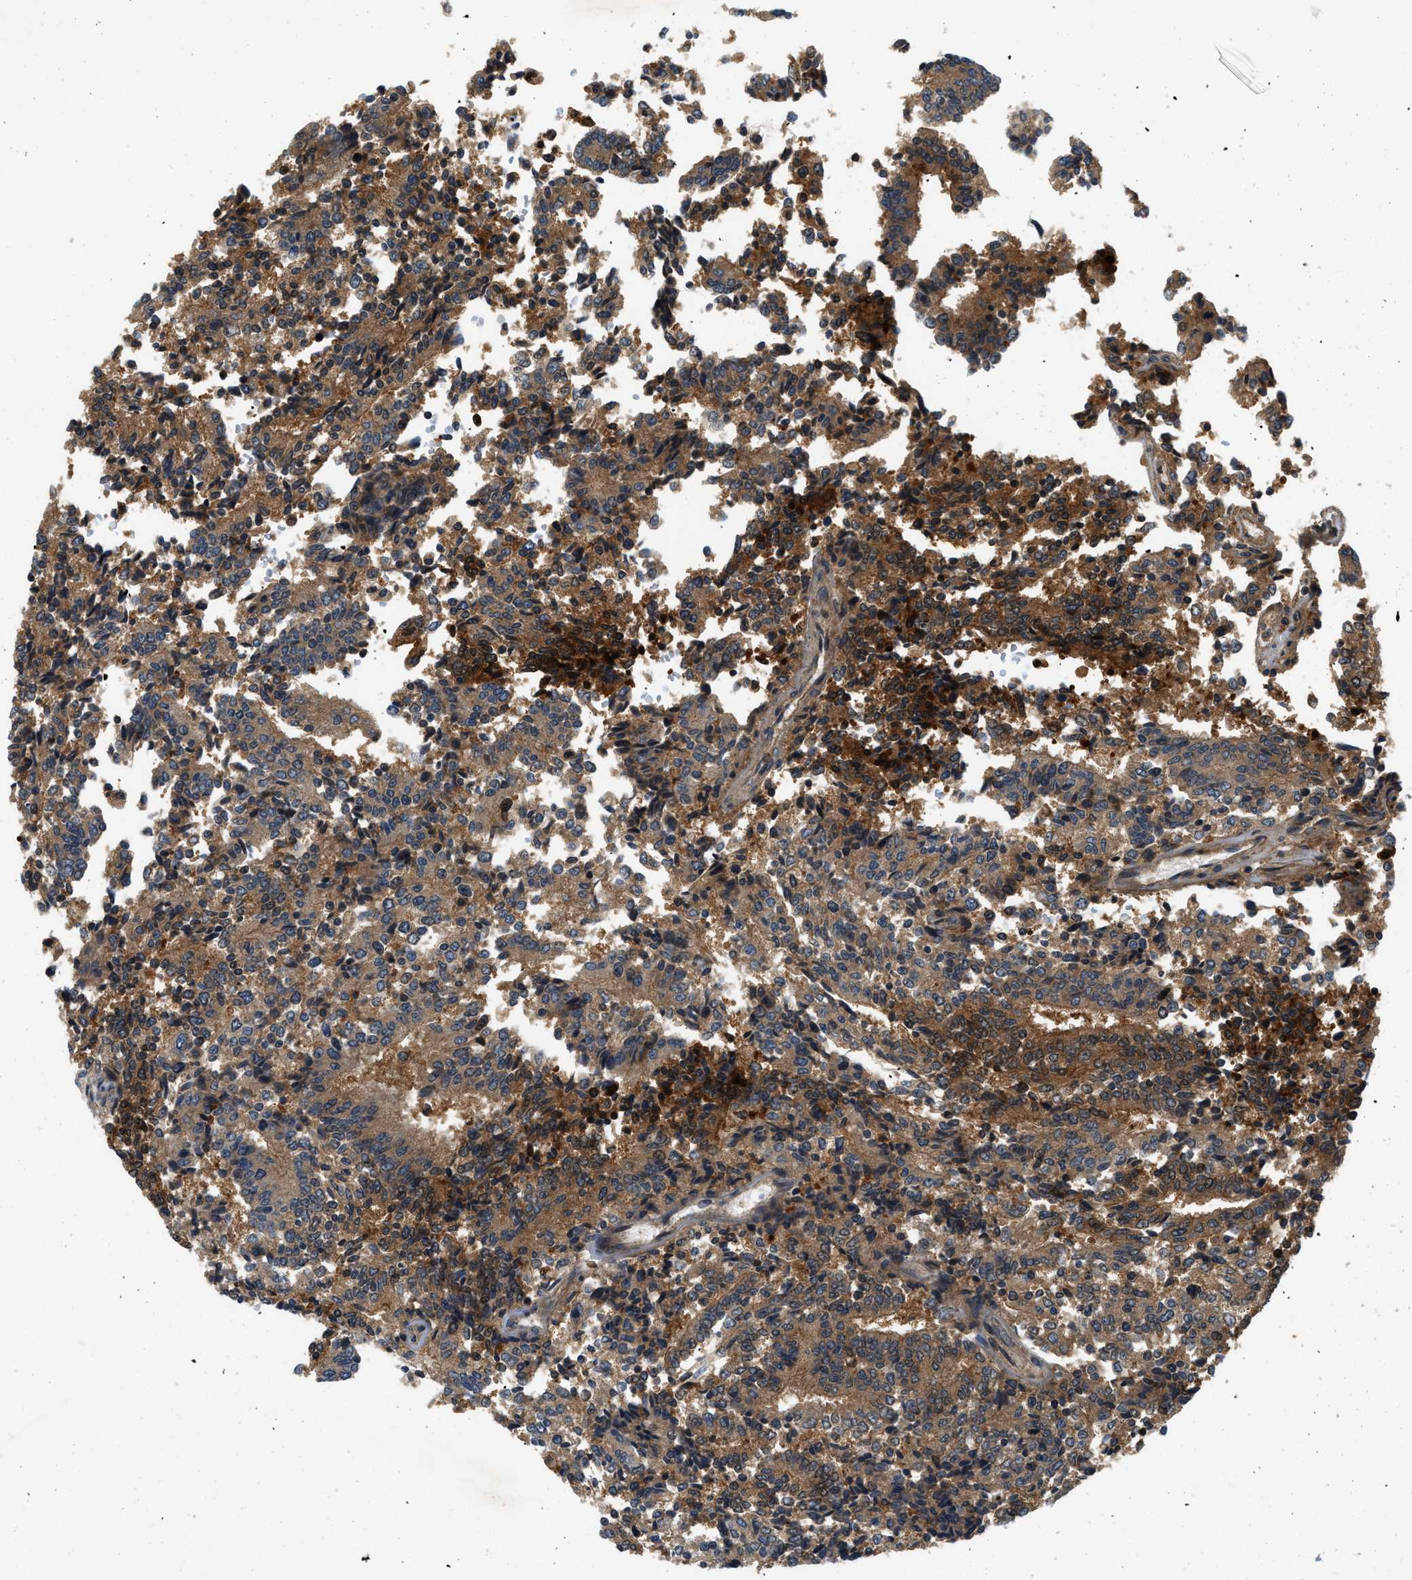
{"staining": {"intensity": "moderate", "quantity": ">75%", "location": "cytoplasmic/membranous"}, "tissue": "prostate cancer", "cell_type": "Tumor cells", "image_type": "cancer", "snomed": [{"axis": "morphology", "description": "Normal tissue, NOS"}, {"axis": "morphology", "description": "Adenocarcinoma, High grade"}, {"axis": "topography", "description": "Prostate"}, {"axis": "topography", "description": "Seminal veicle"}], "caption": "Immunohistochemical staining of human adenocarcinoma (high-grade) (prostate) demonstrates medium levels of moderate cytoplasmic/membranous positivity in about >75% of tumor cells.", "gene": "GPR31", "patient": {"sex": "male", "age": 55}}